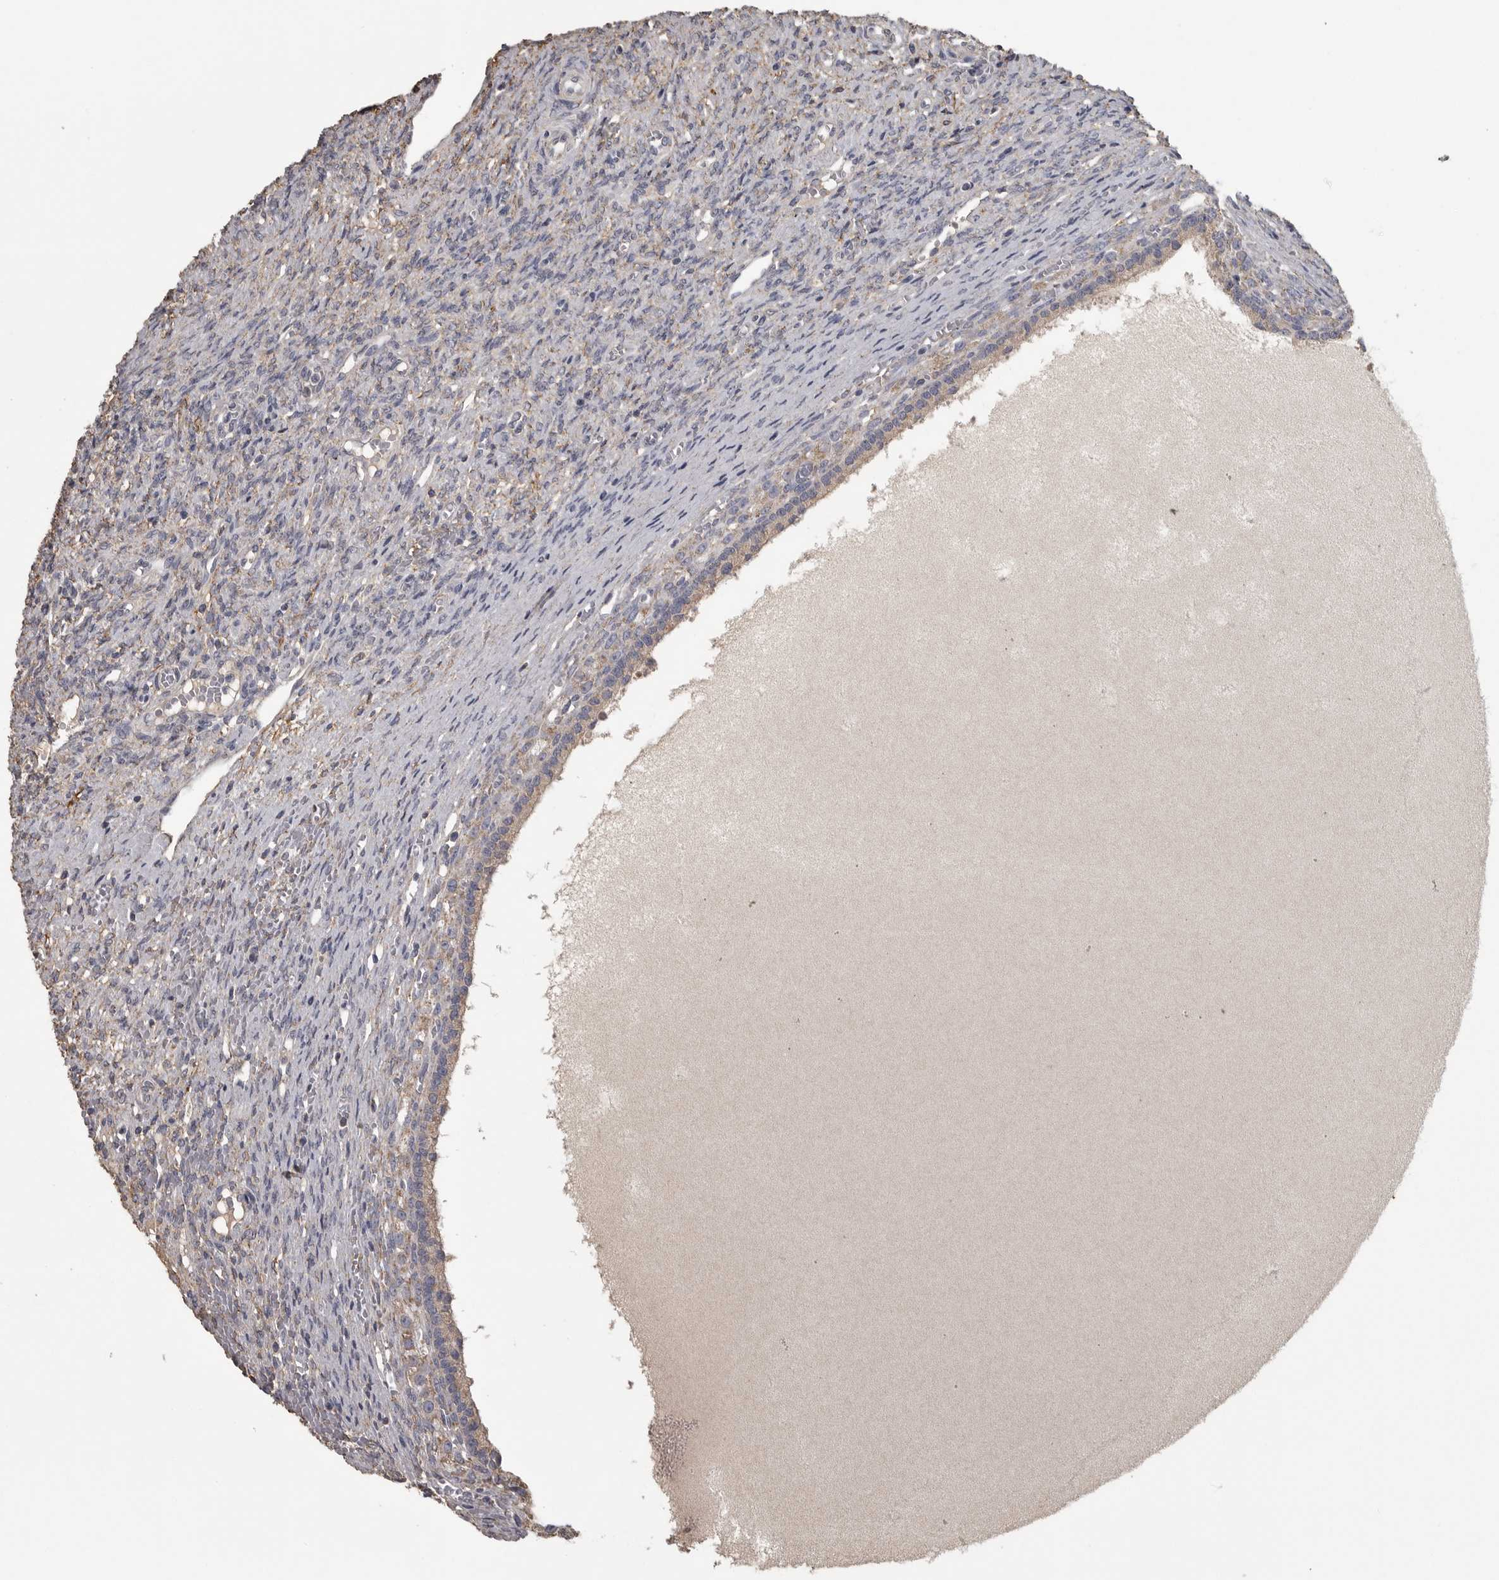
{"staining": {"intensity": "weak", "quantity": ">75%", "location": "cytoplasmic/membranous"}, "tissue": "ovary", "cell_type": "Follicle cells", "image_type": "normal", "snomed": [{"axis": "morphology", "description": "Normal tissue, NOS"}, {"axis": "topography", "description": "Ovary"}], "caption": "Immunohistochemistry (IHC) staining of normal ovary, which shows low levels of weak cytoplasmic/membranous expression in about >75% of follicle cells indicating weak cytoplasmic/membranous protein expression. The staining was performed using DAB (3,3'-diaminobenzidine) (brown) for protein detection and nuclei were counterstained in hematoxylin (blue).", "gene": "FRK", "patient": {"sex": "female", "age": 41}}